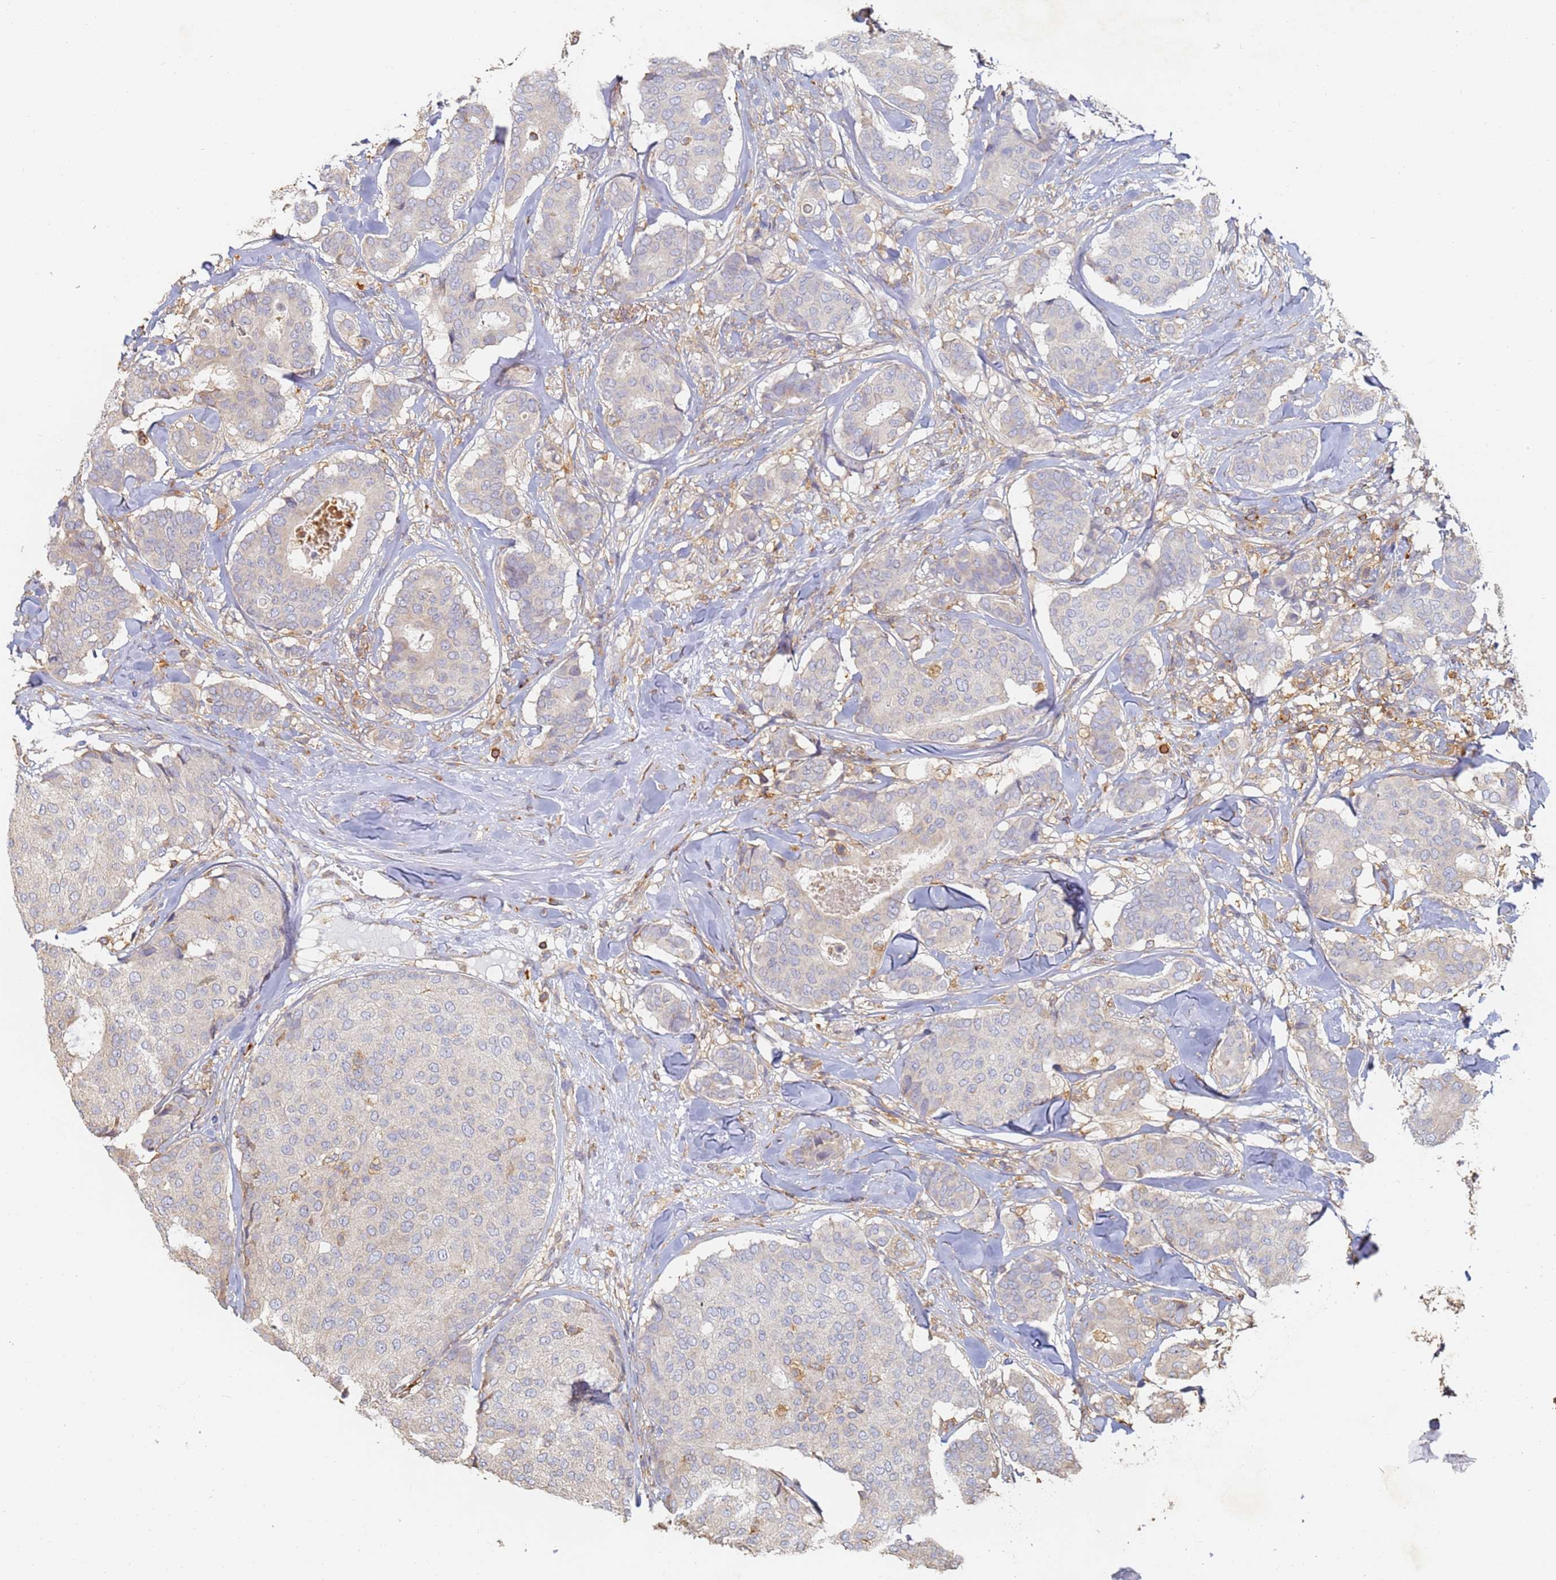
{"staining": {"intensity": "negative", "quantity": "none", "location": "none"}, "tissue": "breast cancer", "cell_type": "Tumor cells", "image_type": "cancer", "snomed": [{"axis": "morphology", "description": "Duct carcinoma"}, {"axis": "topography", "description": "Breast"}], "caption": "High power microscopy histopathology image of an IHC histopathology image of breast cancer, revealing no significant staining in tumor cells.", "gene": "BIN2", "patient": {"sex": "female", "age": 75}}